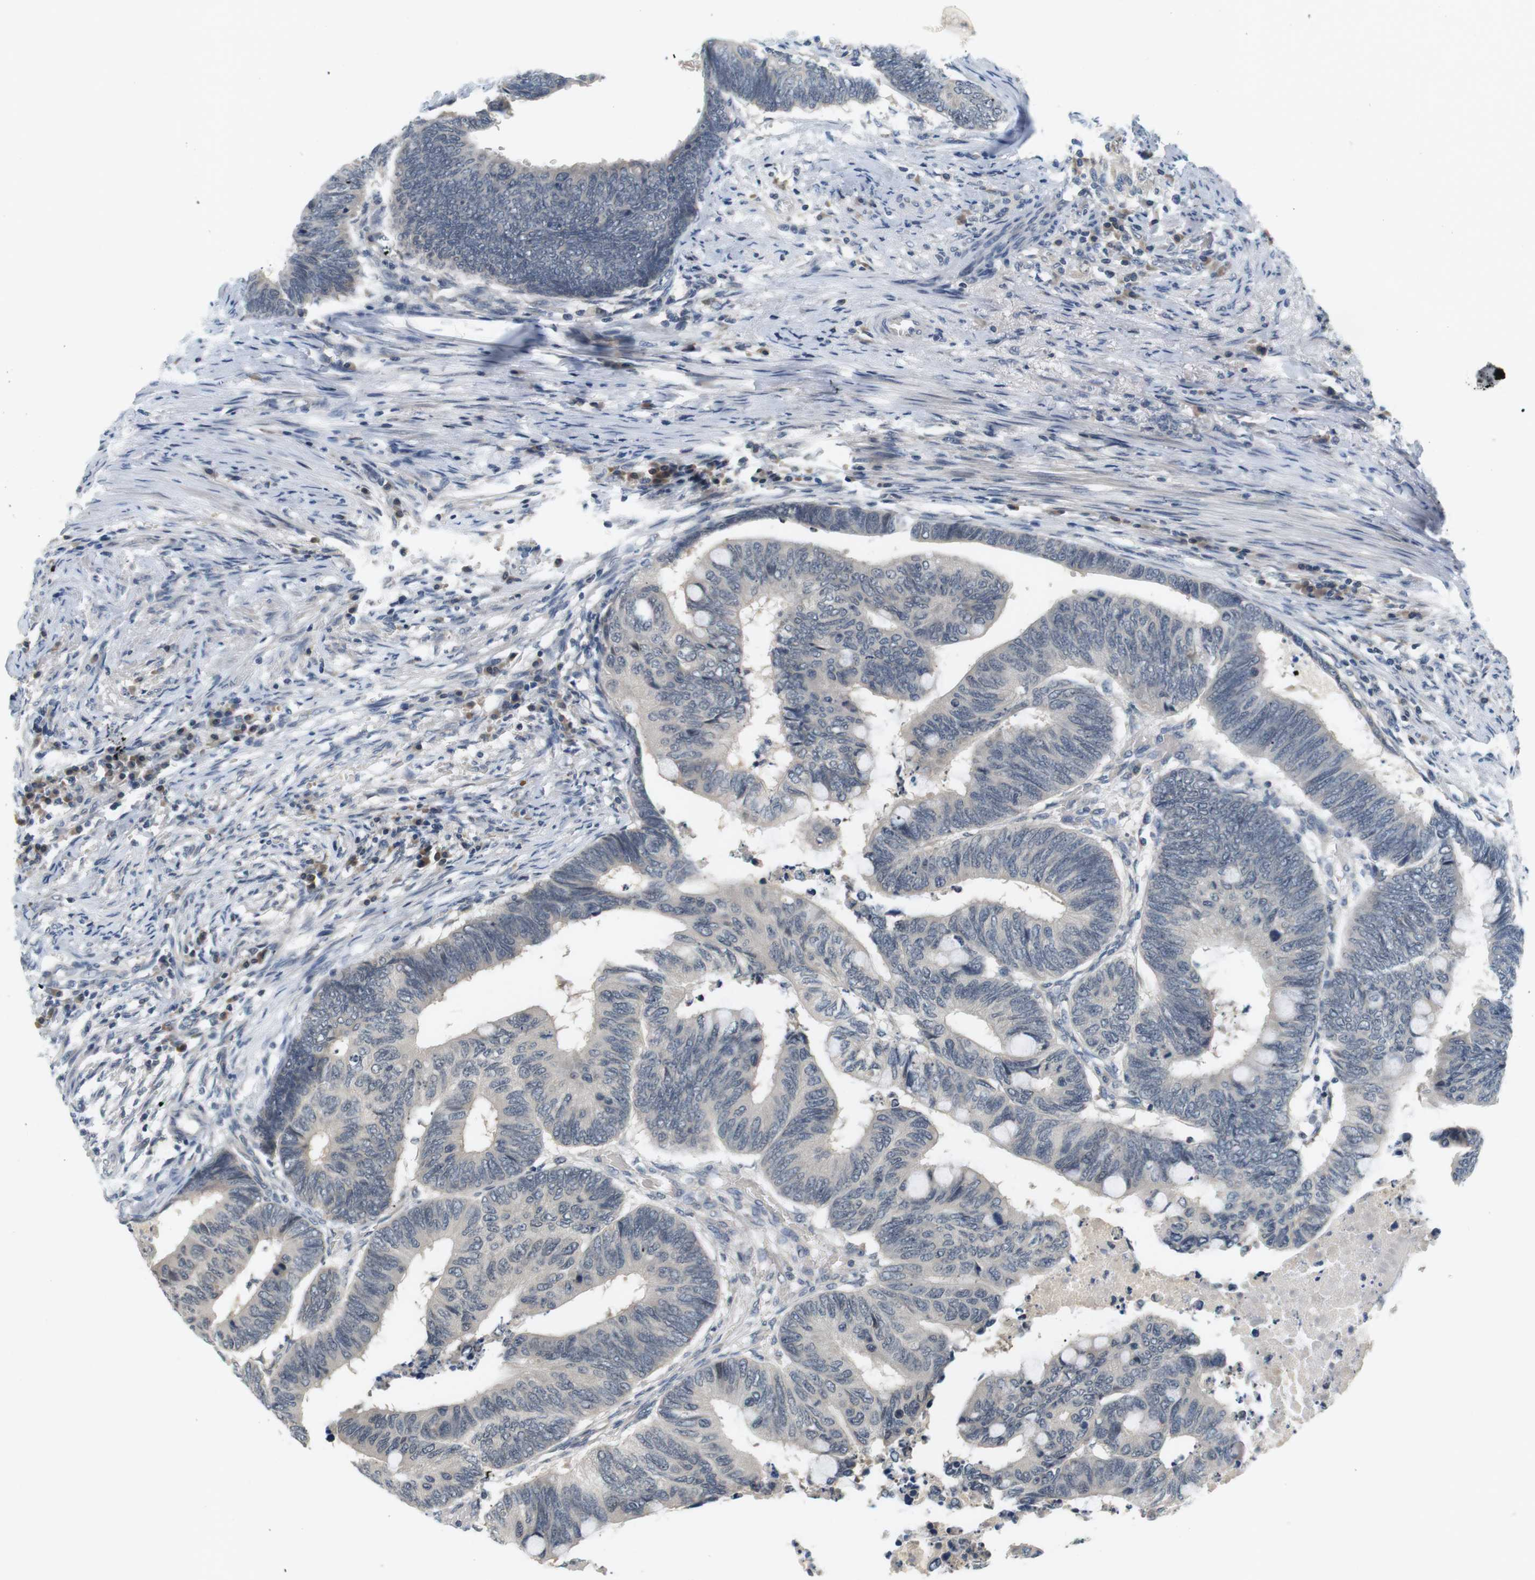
{"staining": {"intensity": "negative", "quantity": "none", "location": "none"}, "tissue": "colorectal cancer", "cell_type": "Tumor cells", "image_type": "cancer", "snomed": [{"axis": "morphology", "description": "Normal tissue, NOS"}, {"axis": "morphology", "description": "Adenocarcinoma, NOS"}, {"axis": "topography", "description": "Rectum"}, {"axis": "topography", "description": "Peripheral nerve tissue"}], "caption": "This is an immunohistochemistry (IHC) micrograph of colorectal cancer (adenocarcinoma). There is no expression in tumor cells.", "gene": "WNT7A", "patient": {"sex": "male", "age": 92}}